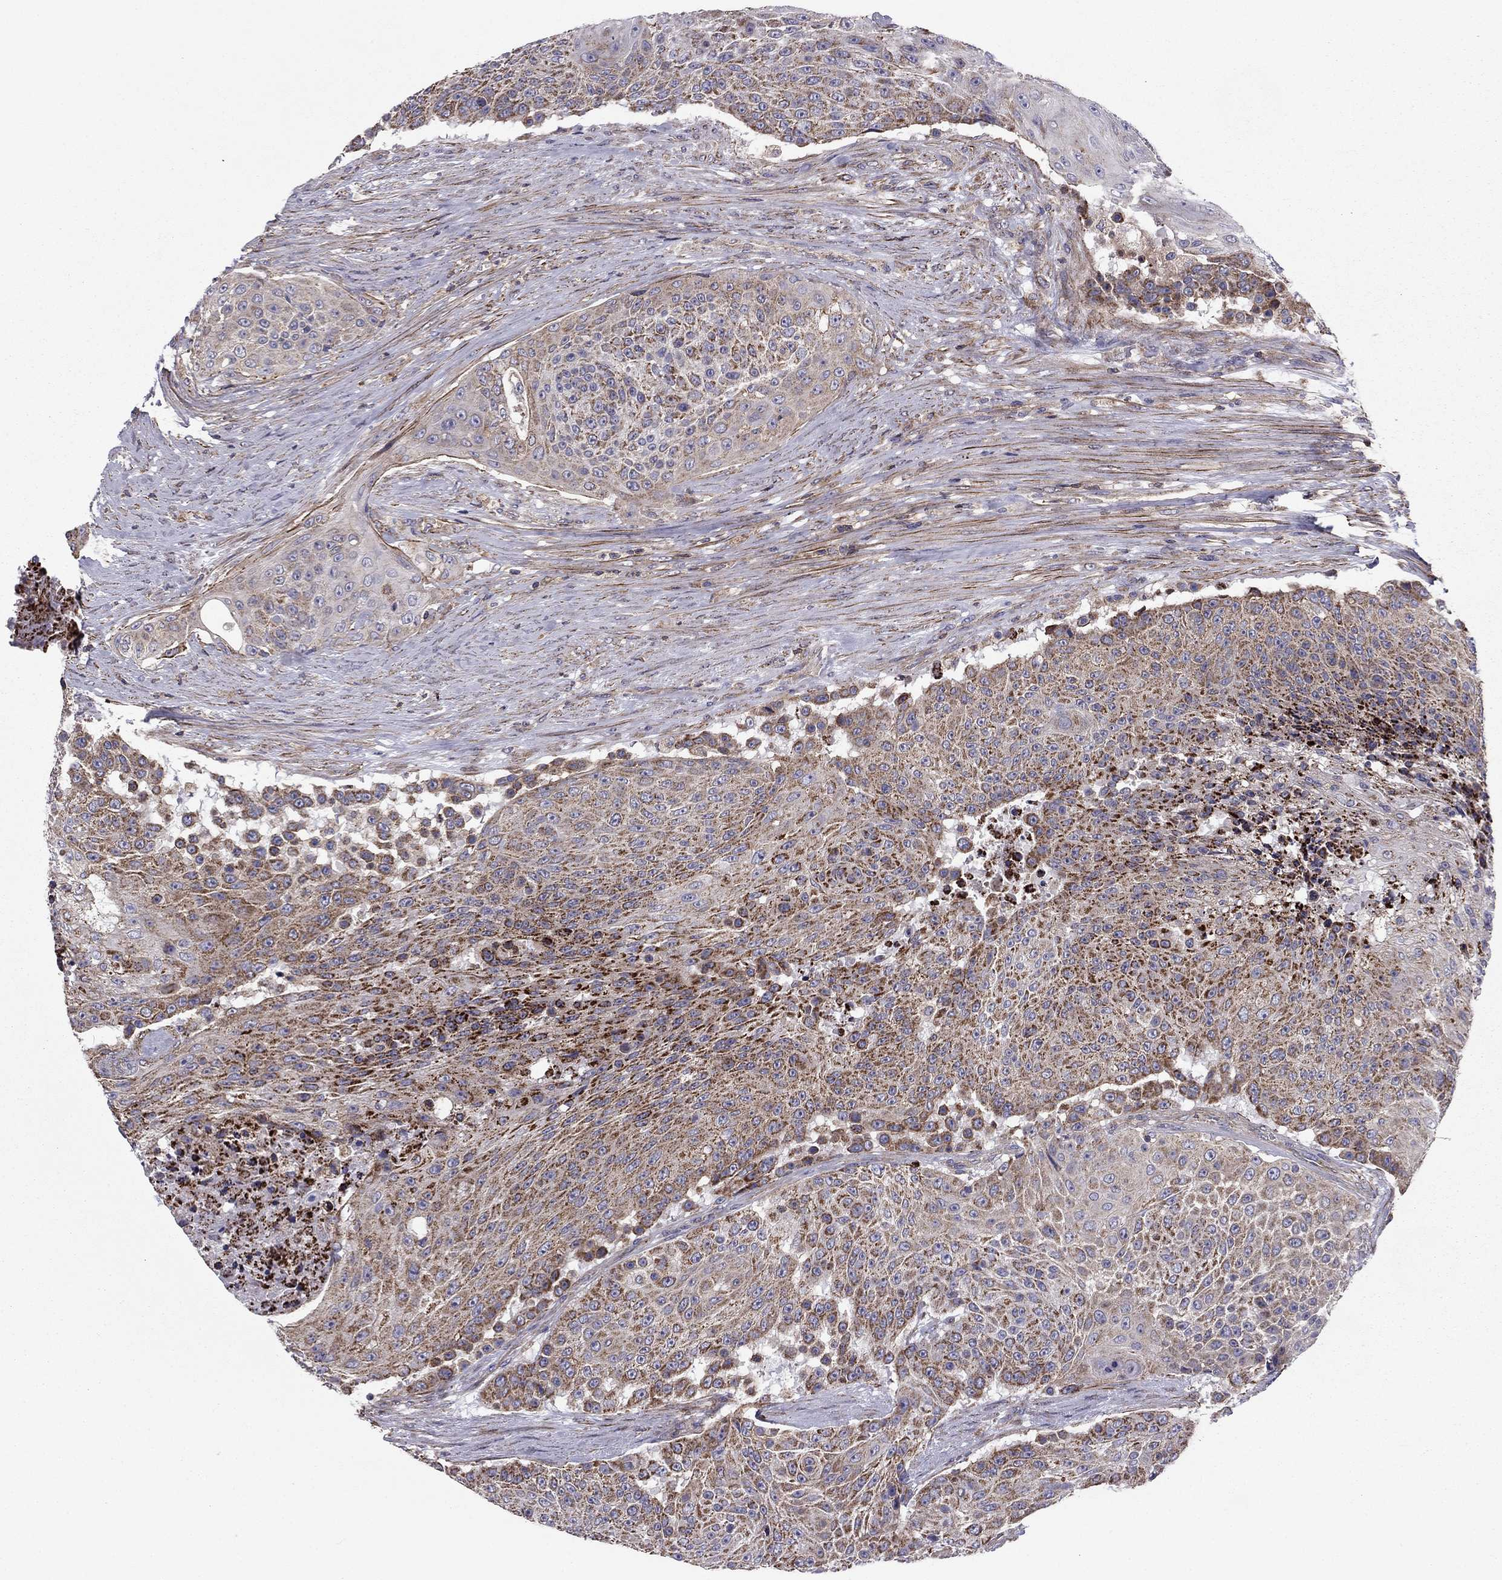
{"staining": {"intensity": "strong", "quantity": "<25%", "location": "cytoplasmic/membranous"}, "tissue": "urothelial cancer", "cell_type": "Tumor cells", "image_type": "cancer", "snomed": [{"axis": "morphology", "description": "Urothelial carcinoma, High grade"}, {"axis": "topography", "description": "Urinary bladder"}], "caption": "Strong cytoplasmic/membranous protein expression is seen in about <25% of tumor cells in urothelial cancer. (DAB IHC with brightfield microscopy, high magnification).", "gene": "ALG6", "patient": {"sex": "female", "age": 63}}